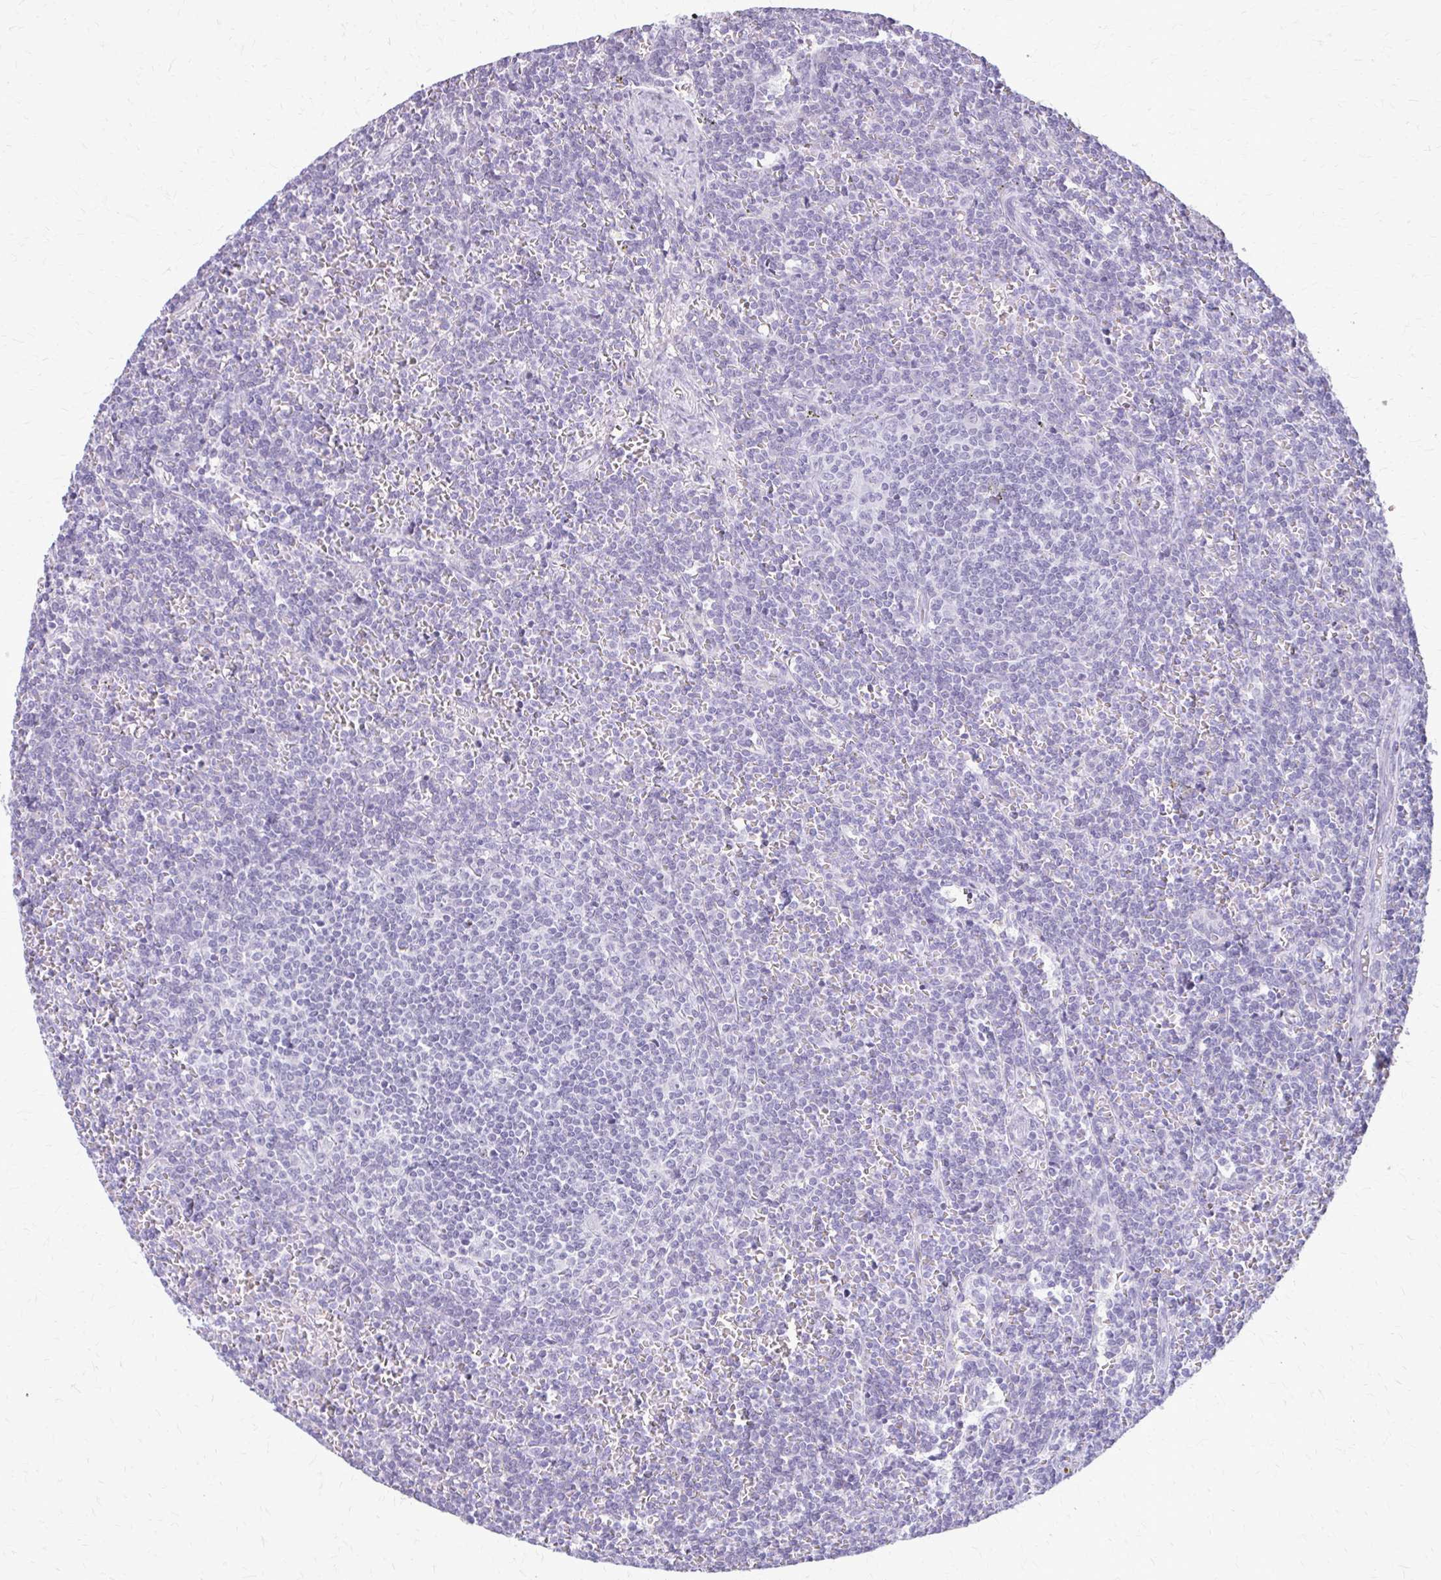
{"staining": {"intensity": "negative", "quantity": "none", "location": "none"}, "tissue": "lymphoma", "cell_type": "Tumor cells", "image_type": "cancer", "snomed": [{"axis": "morphology", "description": "Malignant lymphoma, non-Hodgkin's type, Low grade"}, {"axis": "topography", "description": "Spleen"}], "caption": "Lymphoma stained for a protein using IHC shows no positivity tumor cells.", "gene": "KRT5", "patient": {"sex": "male", "age": 78}}